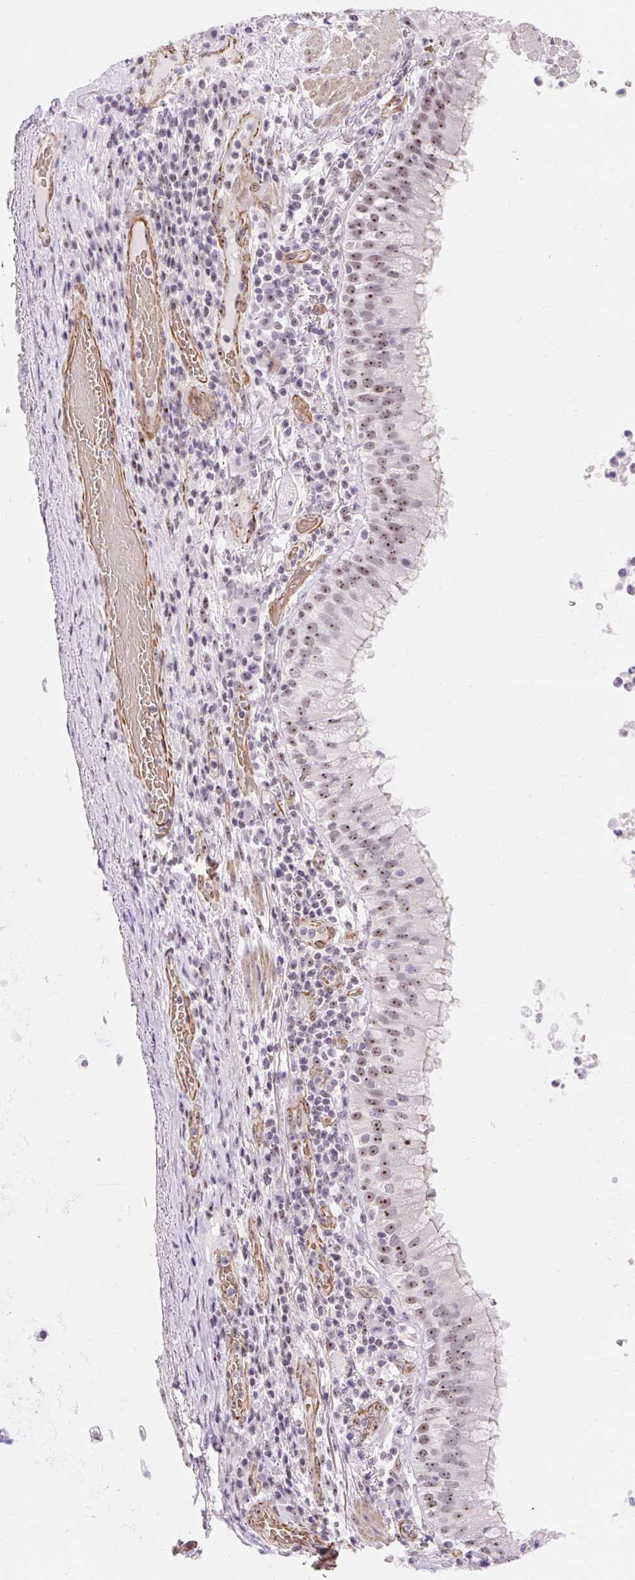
{"staining": {"intensity": "moderate", "quantity": "25%-75%", "location": "nuclear"}, "tissue": "bronchus", "cell_type": "Respiratory epithelial cells", "image_type": "normal", "snomed": [{"axis": "morphology", "description": "Normal tissue, NOS"}, {"axis": "topography", "description": "Cartilage tissue"}, {"axis": "topography", "description": "Bronchus"}], "caption": "IHC micrograph of normal bronchus: human bronchus stained using immunohistochemistry shows medium levels of moderate protein expression localized specifically in the nuclear of respiratory epithelial cells, appearing as a nuclear brown color.", "gene": "OBP2A", "patient": {"sex": "male", "age": 56}}